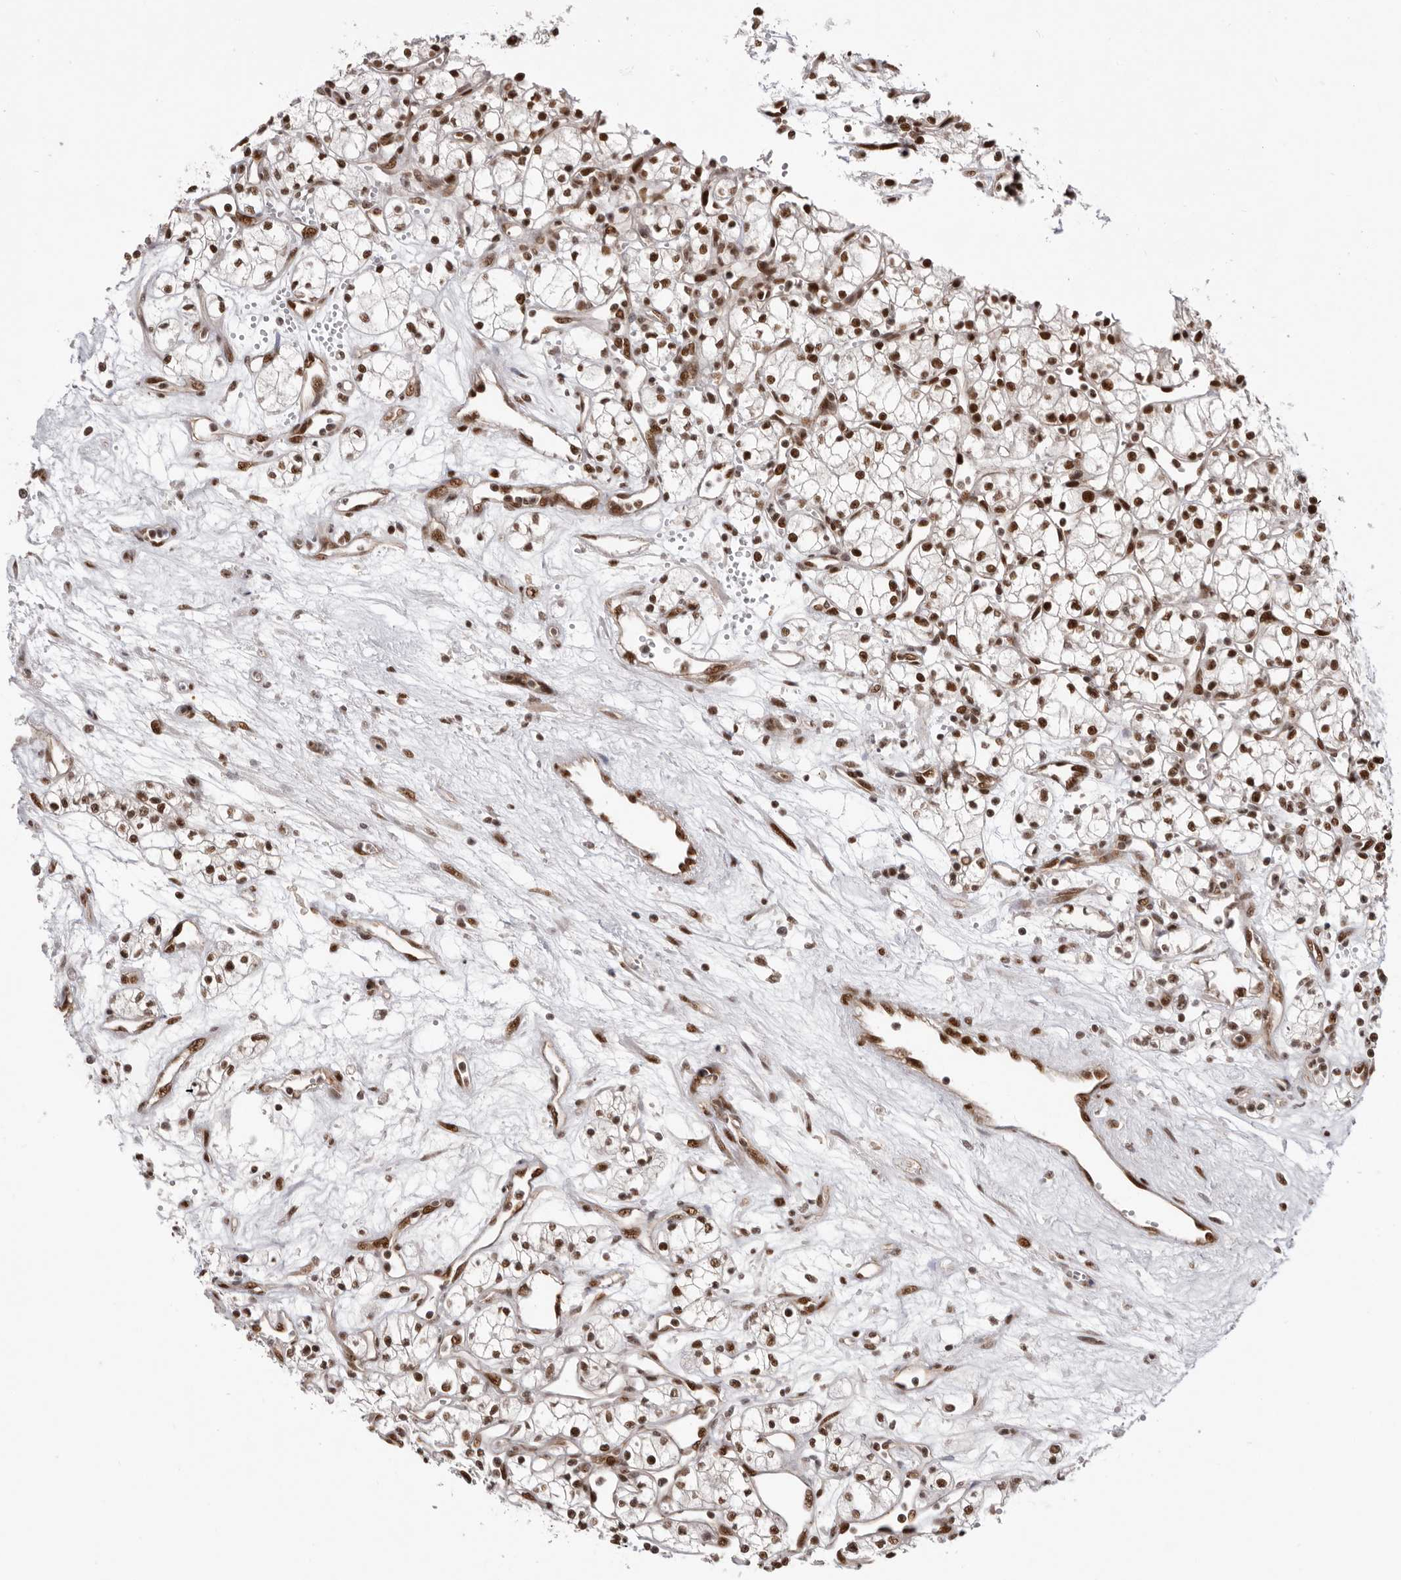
{"staining": {"intensity": "strong", "quantity": ">75%", "location": "nuclear"}, "tissue": "renal cancer", "cell_type": "Tumor cells", "image_type": "cancer", "snomed": [{"axis": "morphology", "description": "Adenocarcinoma, NOS"}, {"axis": "topography", "description": "Kidney"}], "caption": "Renal cancer (adenocarcinoma) was stained to show a protein in brown. There is high levels of strong nuclear staining in about >75% of tumor cells. Immunohistochemistry (ihc) stains the protein in brown and the nuclei are stained blue.", "gene": "CHTOP", "patient": {"sex": "male", "age": 59}}